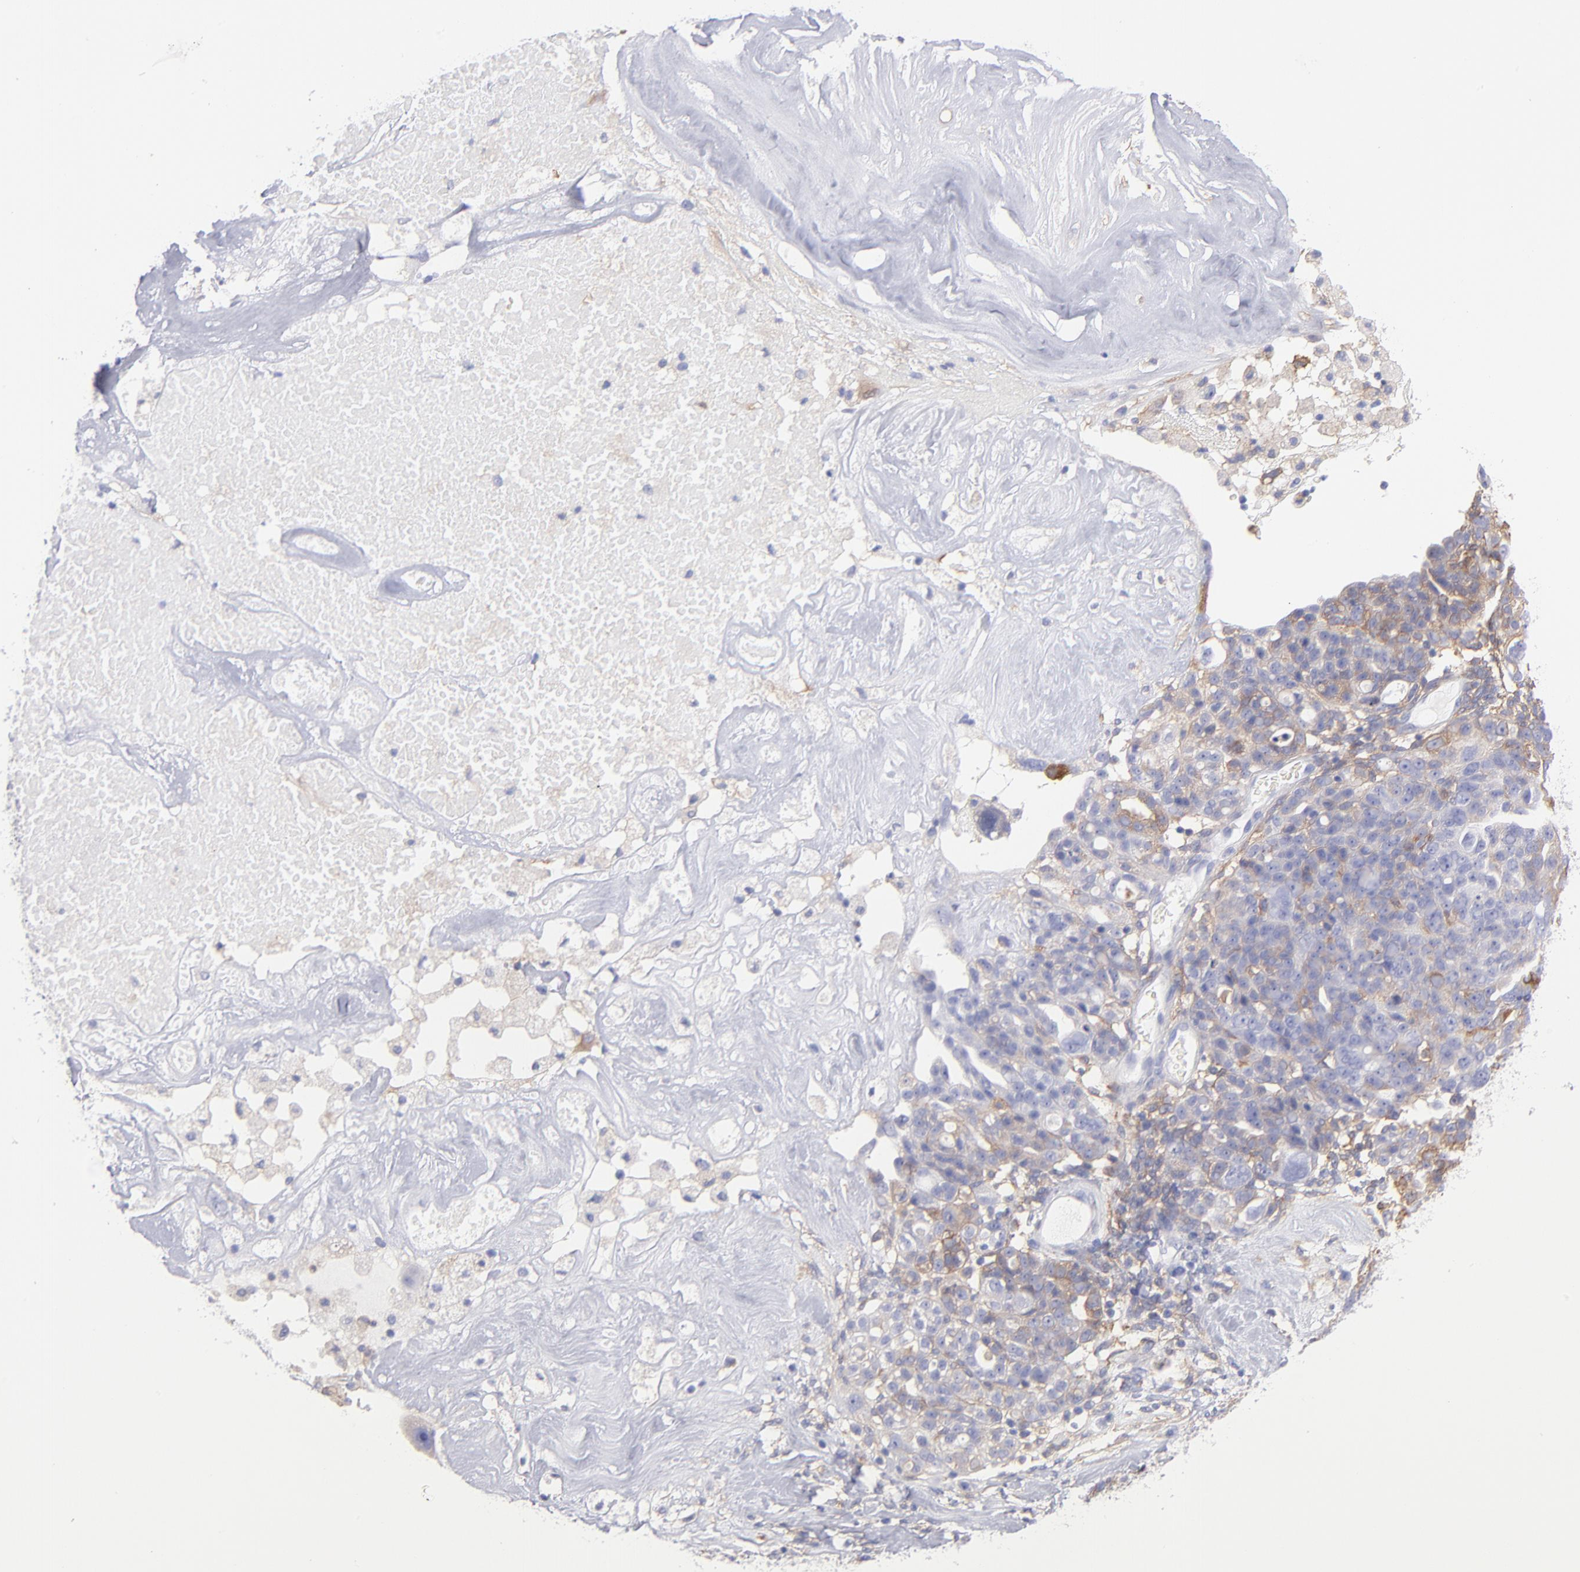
{"staining": {"intensity": "moderate", "quantity": ">75%", "location": "cytoplasmic/membranous"}, "tissue": "ovarian cancer", "cell_type": "Tumor cells", "image_type": "cancer", "snomed": [{"axis": "morphology", "description": "Cystadenocarcinoma, serous, NOS"}, {"axis": "topography", "description": "Ovary"}], "caption": "Immunohistochemical staining of ovarian cancer shows moderate cytoplasmic/membranous protein positivity in approximately >75% of tumor cells.", "gene": "PRKCA", "patient": {"sex": "female", "age": 66}}